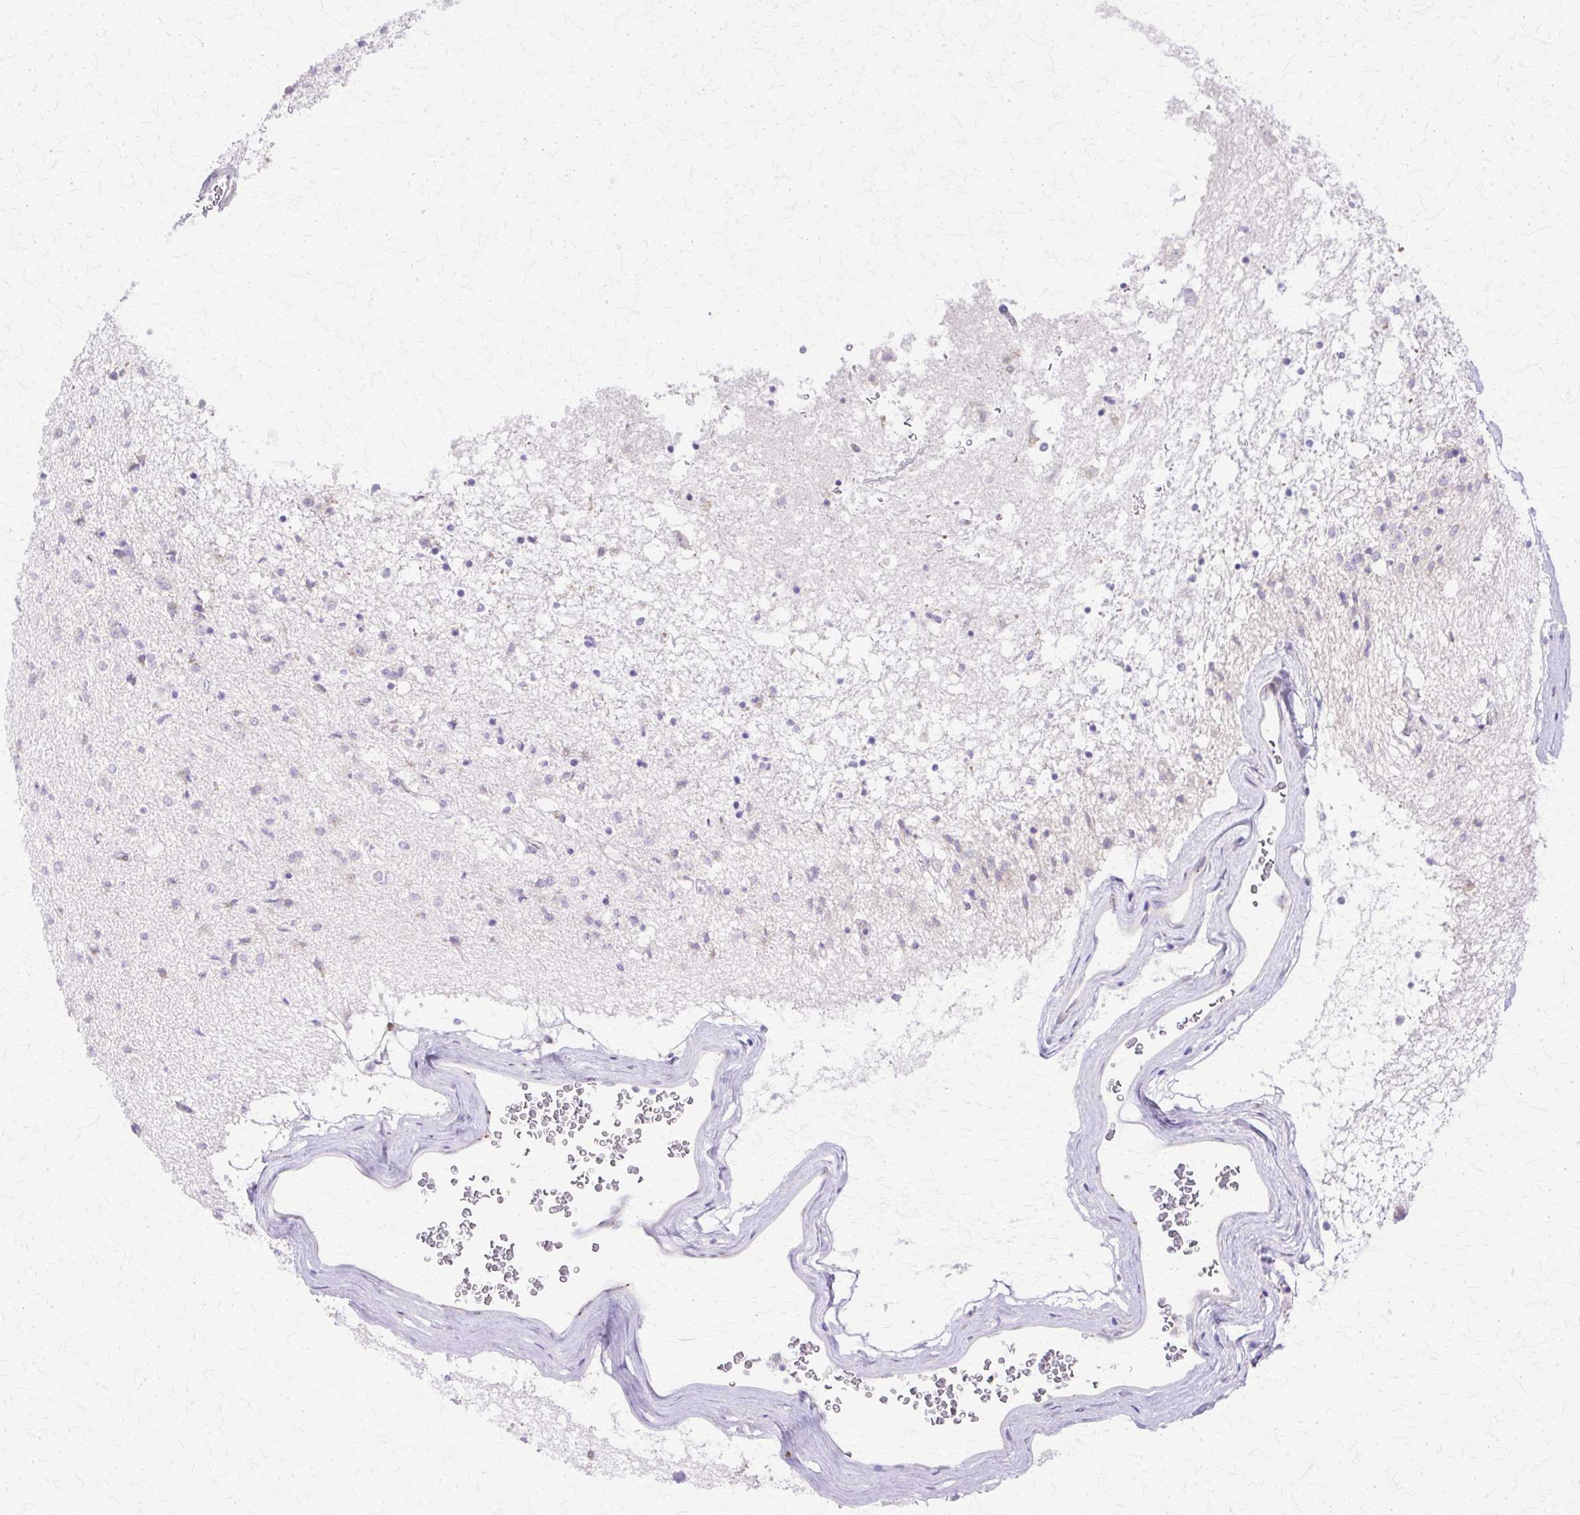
{"staining": {"intensity": "negative", "quantity": "none", "location": "none"}, "tissue": "caudate", "cell_type": "Glial cells", "image_type": "normal", "snomed": [{"axis": "morphology", "description": "Normal tissue, NOS"}, {"axis": "topography", "description": "Lateral ventricle wall"}], "caption": "Caudate was stained to show a protein in brown. There is no significant positivity in glial cells. (DAB immunohistochemistry with hematoxylin counter stain).", "gene": "TBC1D3B", "patient": {"sex": "male", "age": 58}}